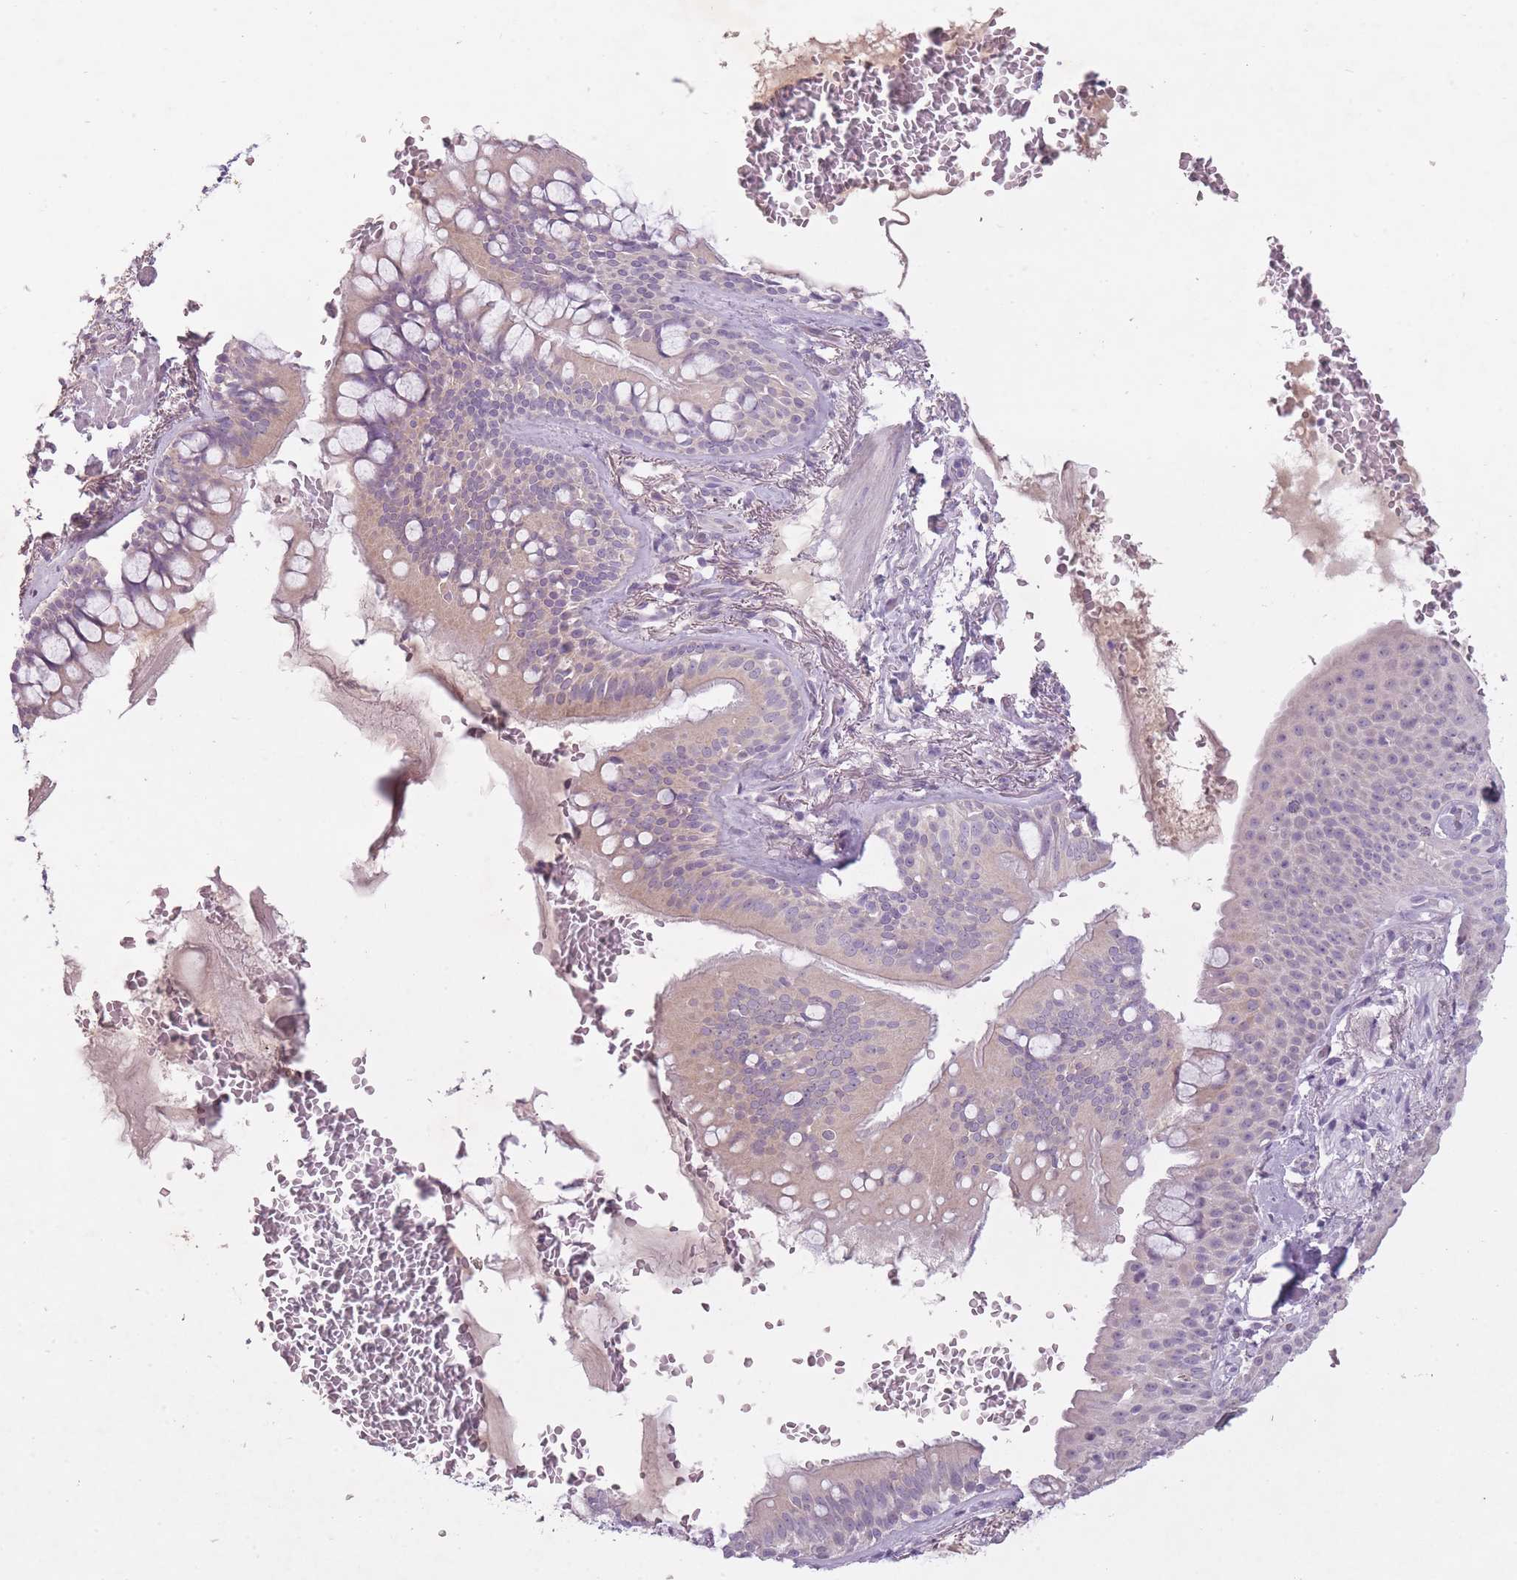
{"staining": {"intensity": "weak", "quantity": "25%-75%", "location": "cytoplasmic/membranous"}, "tissue": "bronchus", "cell_type": "Respiratory epithelial cells", "image_type": "normal", "snomed": [{"axis": "morphology", "description": "Normal tissue, NOS"}, {"axis": "topography", "description": "Bronchus"}], "caption": "IHC photomicrograph of benign bronchus stained for a protein (brown), which shows low levels of weak cytoplasmic/membranous expression in approximately 25%-75% of respiratory epithelial cells.", "gene": "FAM43B", "patient": {"sex": "male", "age": 70}}